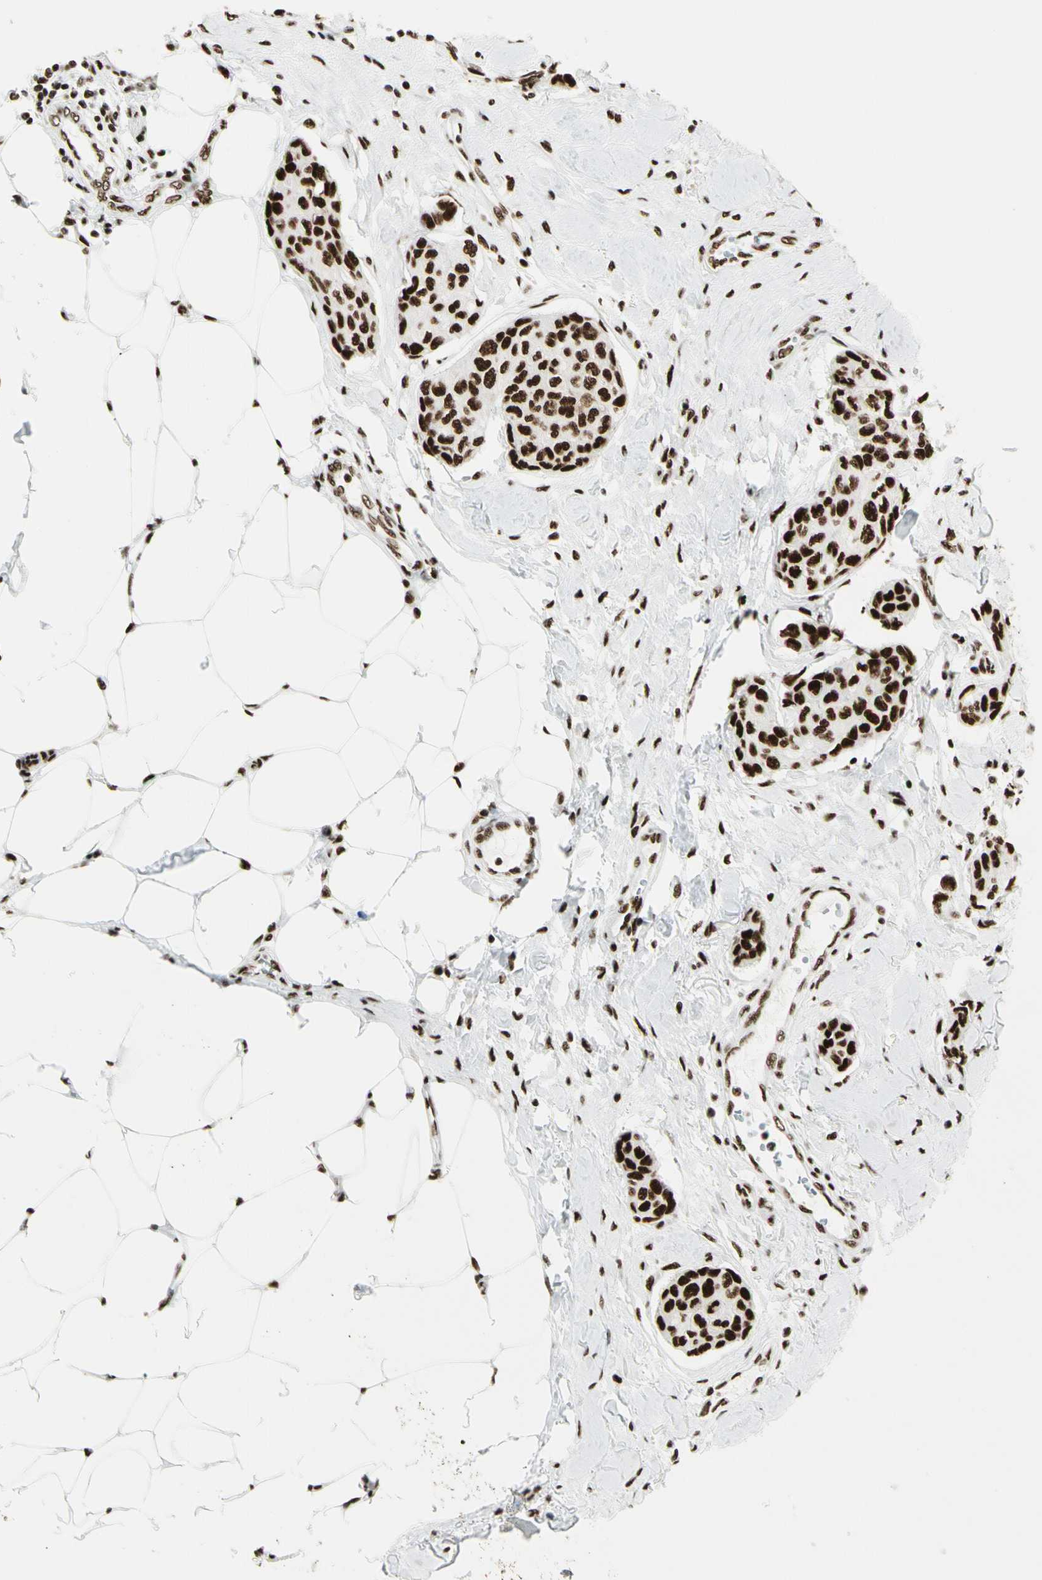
{"staining": {"intensity": "strong", "quantity": ">75%", "location": "nuclear"}, "tissue": "breast cancer", "cell_type": "Tumor cells", "image_type": "cancer", "snomed": [{"axis": "morphology", "description": "Duct carcinoma"}, {"axis": "topography", "description": "Breast"}], "caption": "DAB (3,3'-diaminobenzidine) immunohistochemical staining of human breast cancer exhibits strong nuclear protein staining in approximately >75% of tumor cells.", "gene": "CCAR1", "patient": {"sex": "female", "age": 80}}